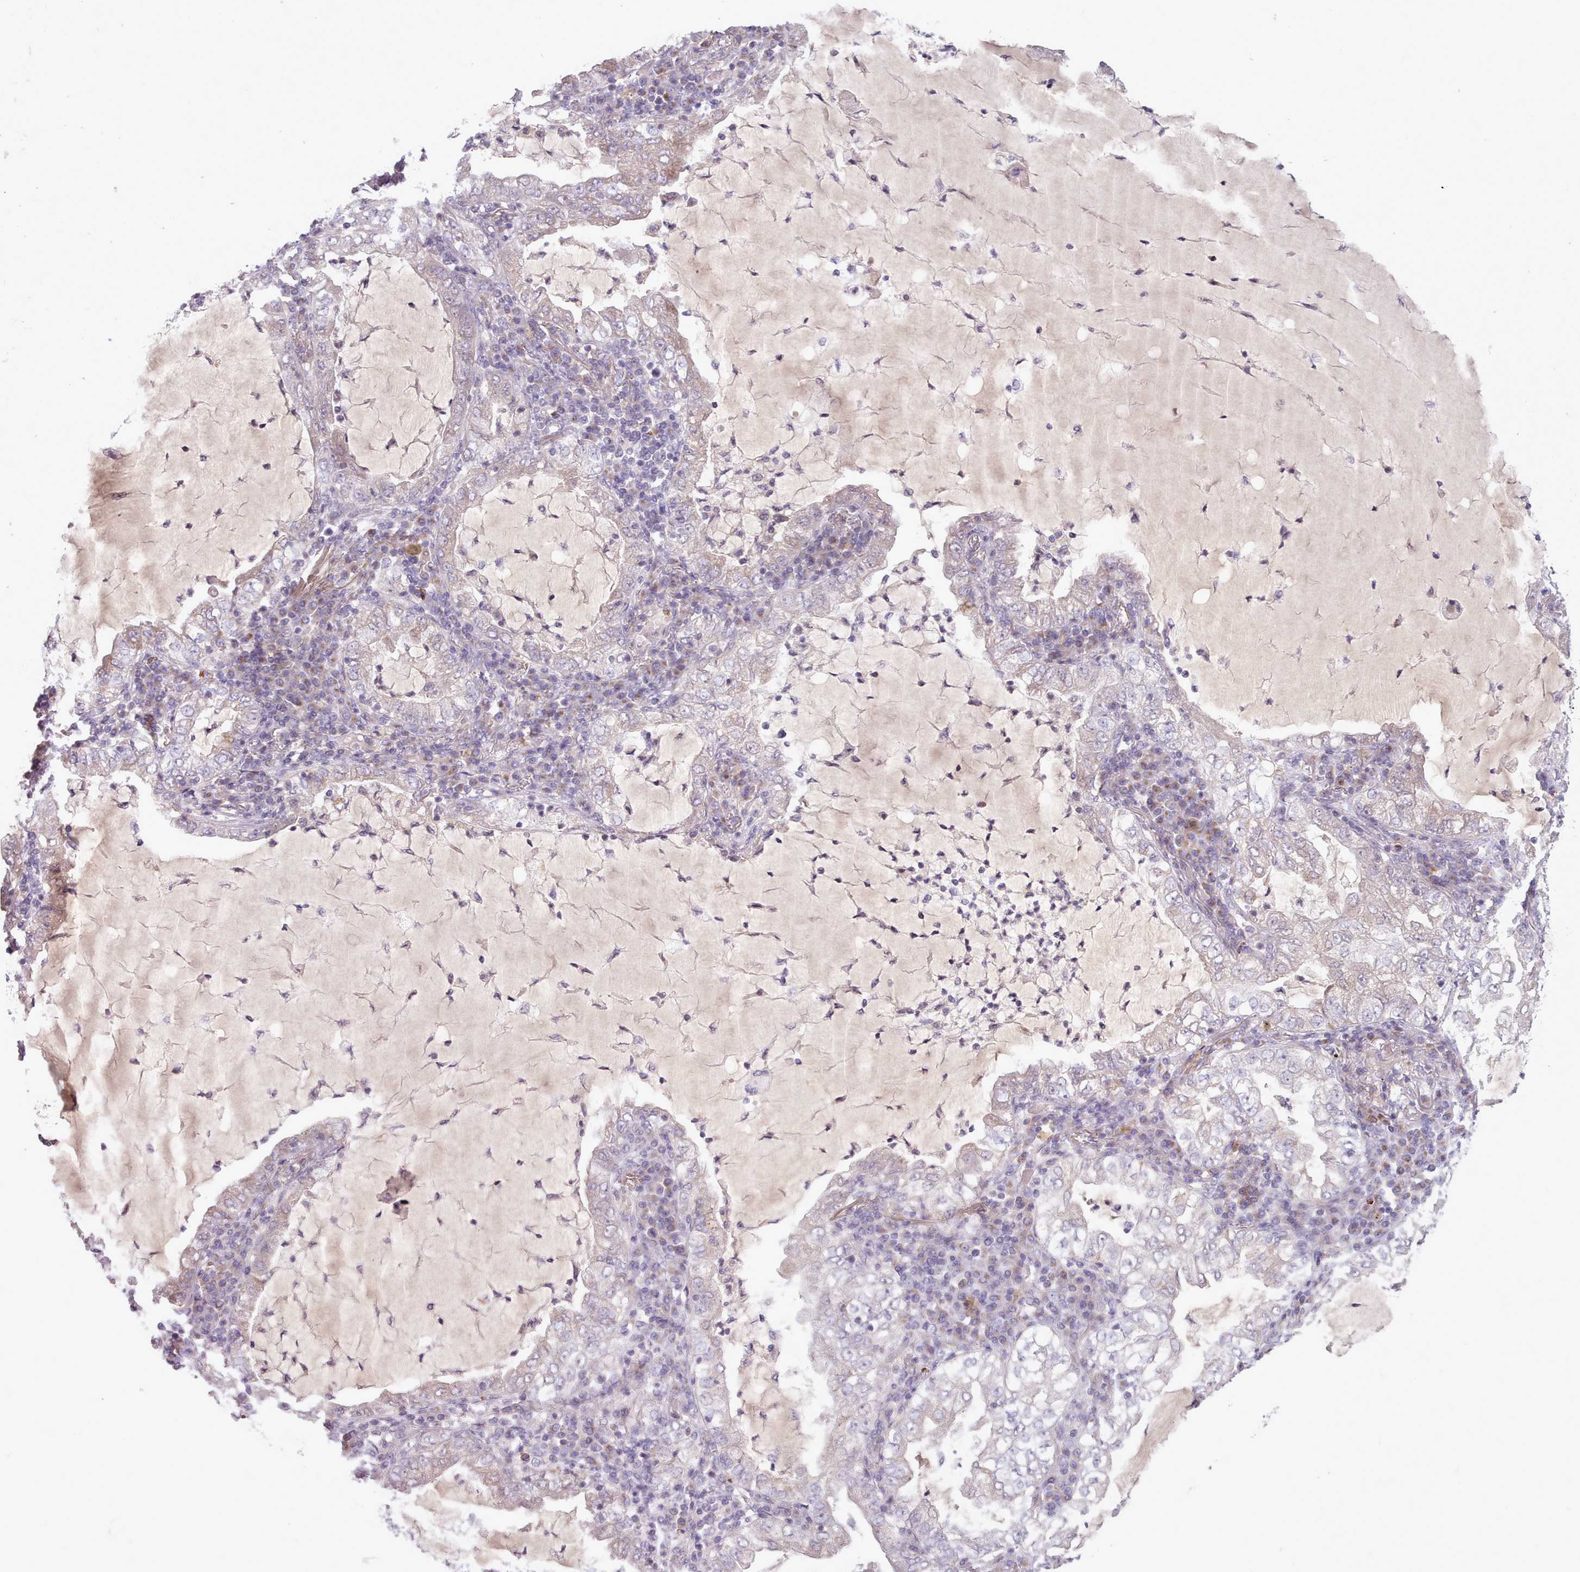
{"staining": {"intensity": "negative", "quantity": "none", "location": "none"}, "tissue": "lung cancer", "cell_type": "Tumor cells", "image_type": "cancer", "snomed": [{"axis": "morphology", "description": "Adenocarcinoma, NOS"}, {"axis": "topography", "description": "Lung"}], "caption": "Tumor cells are negative for protein expression in human lung adenocarcinoma.", "gene": "LAPTM5", "patient": {"sex": "female", "age": 73}}